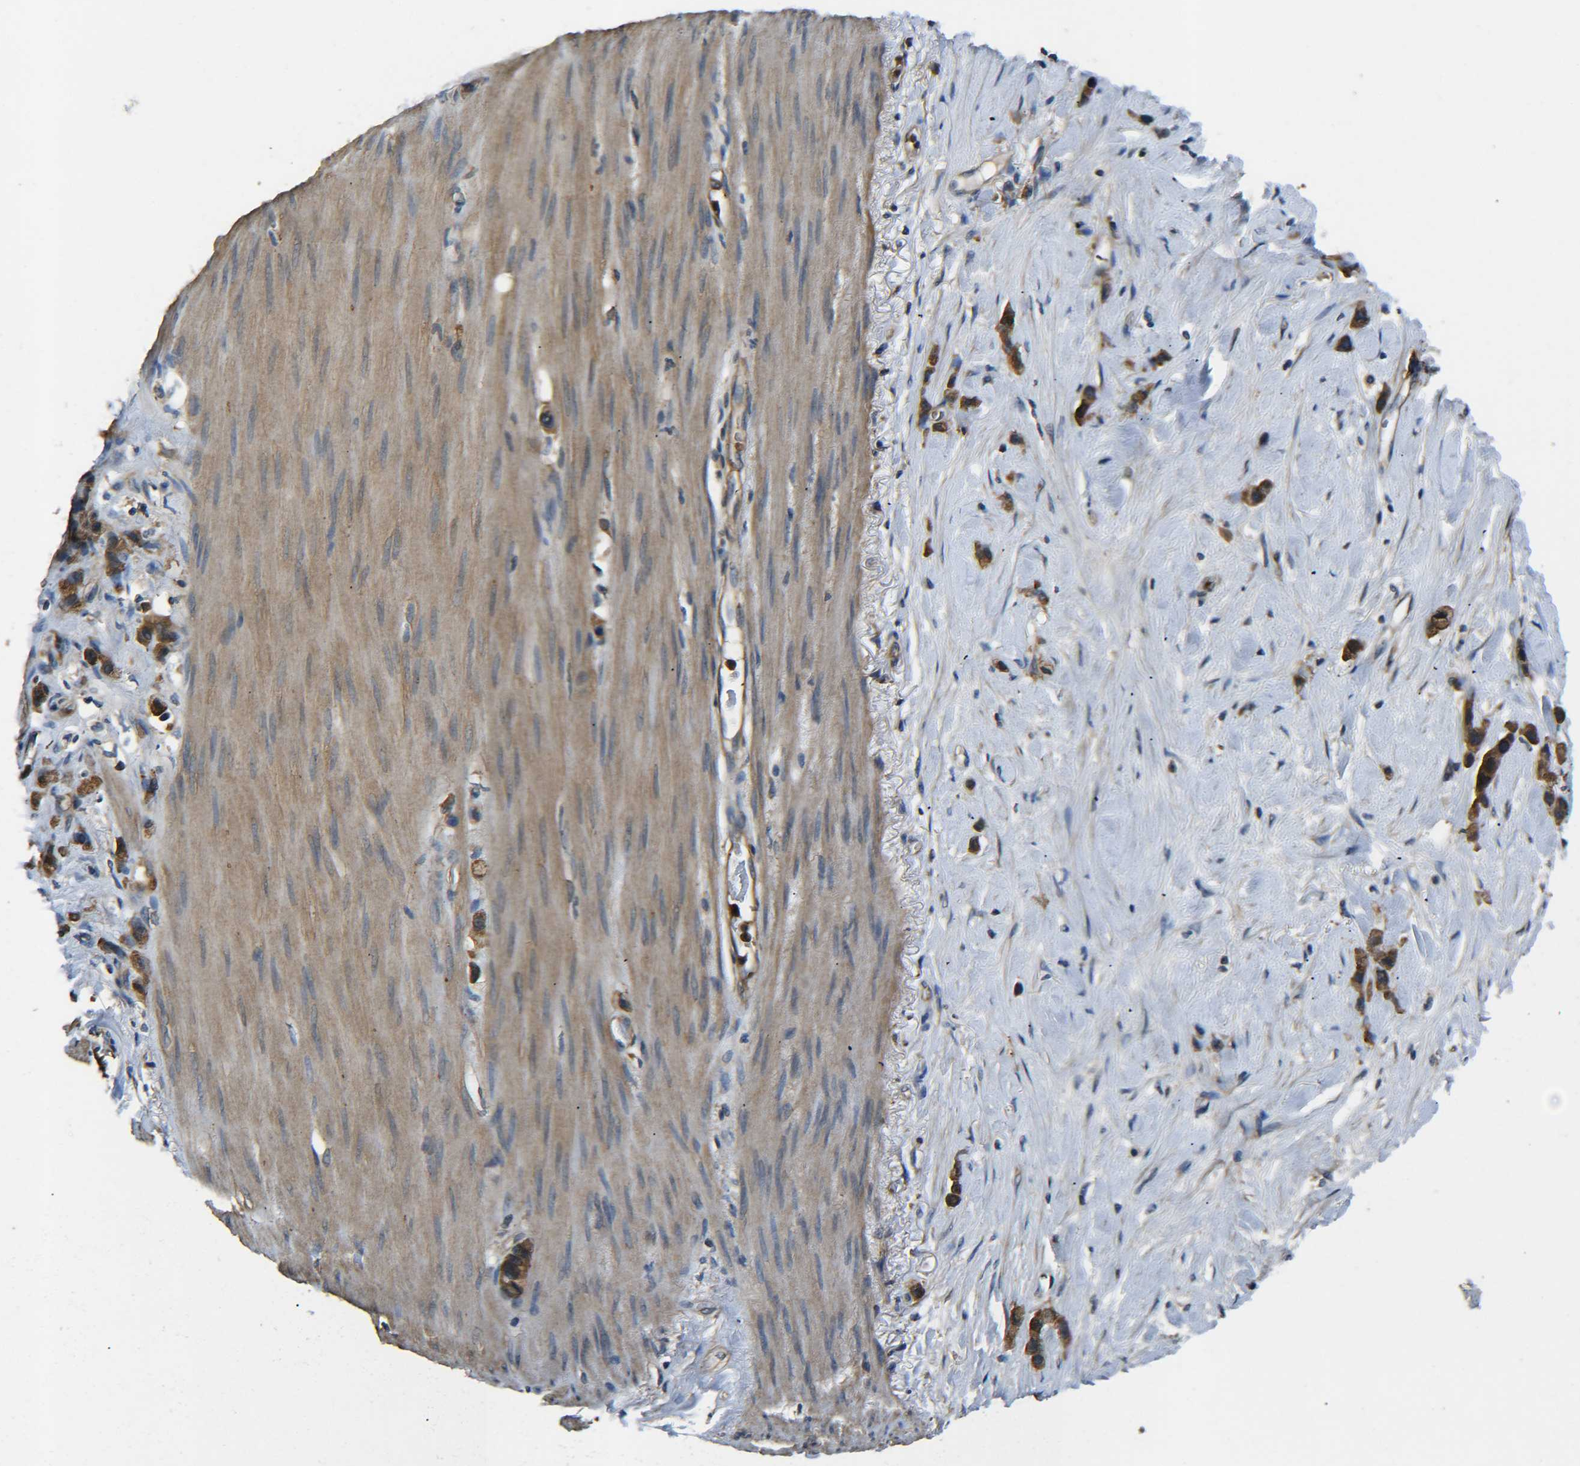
{"staining": {"intensity": "strong", "quantity": ">75%", "location": "cytoplasmic/membranous"}, "tissue": "stomach cancer", "cell_type": "Tumor cells", "image_type": "cancer", "snomed": [{"axis": "morphology", "description": "Normal tissue, NOS"}, {"axis": "morphology", "description": "Adenocarcinoma, NOS"}, {"axis": "morphology", "description": "Adenocarcinoma, High grade"}, {"axis": "topography", "description": "Stomach, upper"}, {"axis": "topography", "description": "Stomach"}], "caption": "The photomicrograph demonstrates a brown stain indicating the presence of a protein in the cytoplasmic/membranous of tumor cells in stomach high-grade adenocarcinoma.", "gene": "PREB", "patient": {"sex": "female", "age": 65}}